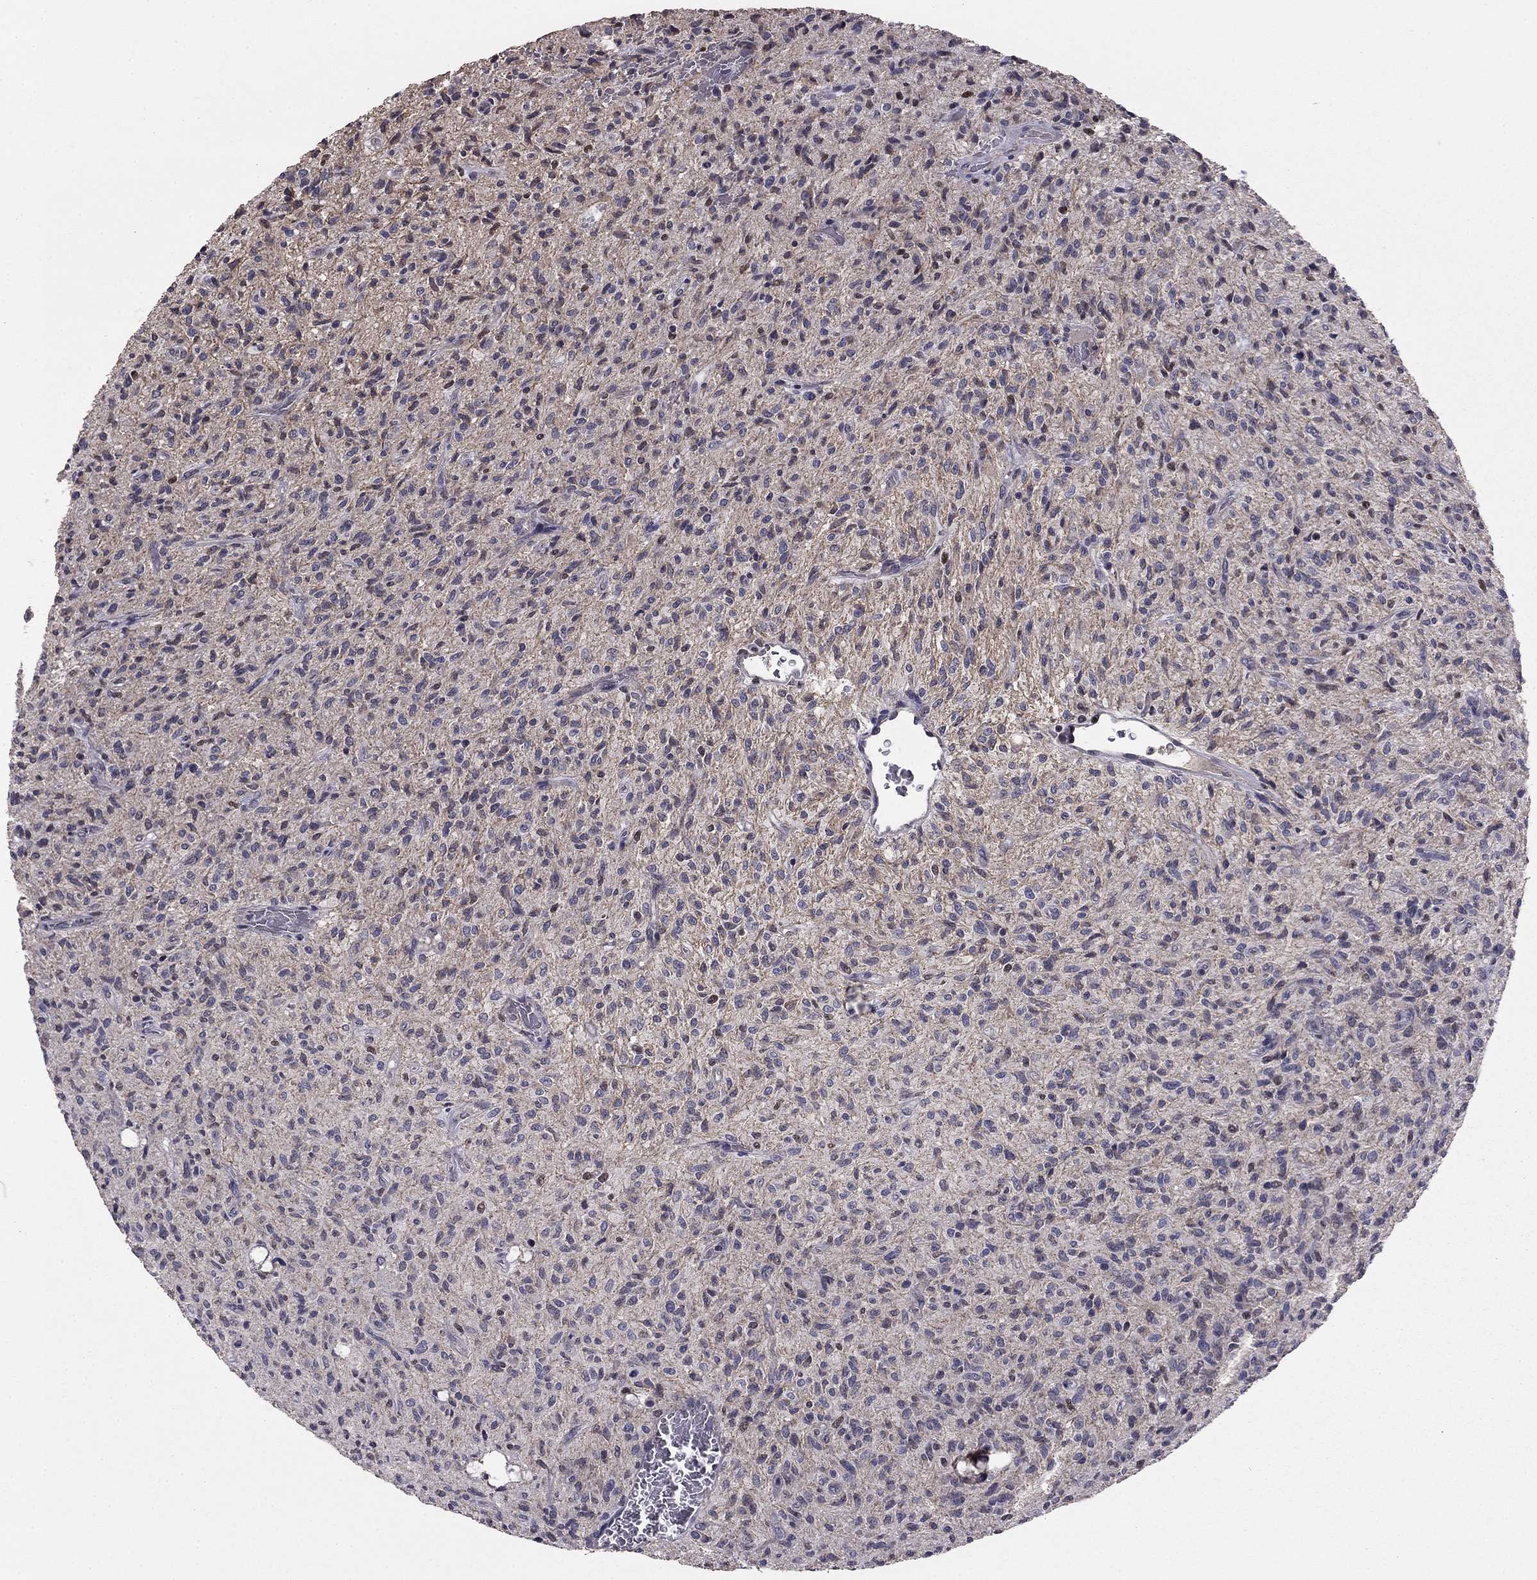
{"staining": {"intensity": "negative", "quantity": "none", "location": "none"}, "tissue": "glioma", "cell_type": "Tumor cells", "image_type": "cancer", "snomed": [{"axis": "morphology", "description": "Glioma, malignant, High grade"}, {"axis": "topography", "description": "Brain"}], "caption": "A histopathology image of human glioma is negative for staining in tumor cells.", "gene": "HCN1", "patient": {"sex": "male", "age": 64}}